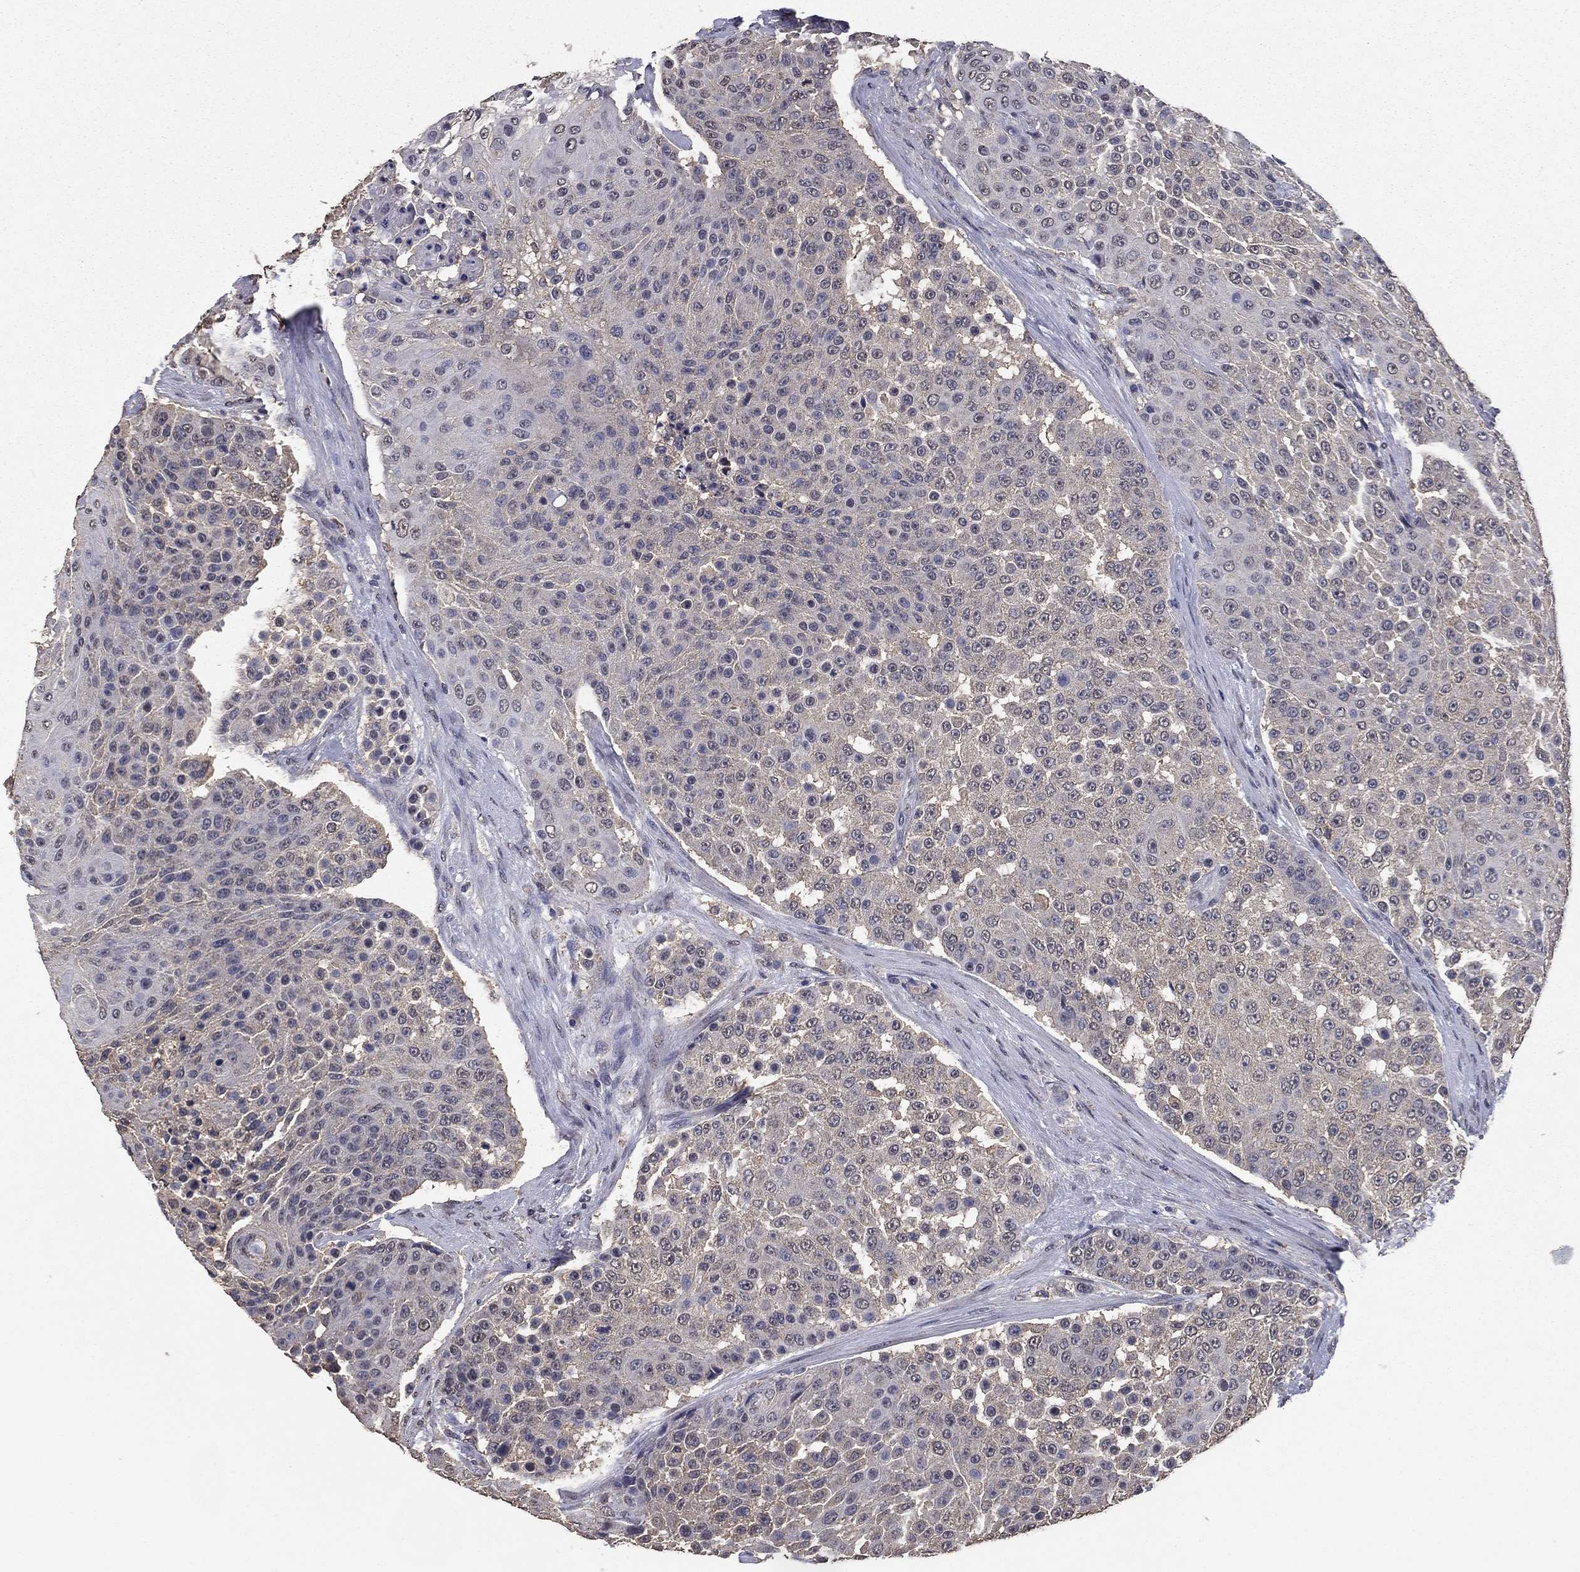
{"staining": {"intensity": "negative", "quantity": "none", "location": "none"}, "tissue": "urothelial cancer", "cell_type": "Tumor cells", "image_type": "cancer", "snomed": [{"axis": "morphology", "description": "Urothelial carcinoma, High grade"}, {"axis": "topography", "description": "Urinary bladder"}], "caption": "DAB immunohistochemical staining of urothelial cancer exhibits no significant positivity in tumor cells. (DAB immunohistochemistry, high magnification).", "gene": "MFAP3L", "patient": {"sex": "female", "age": 63}}